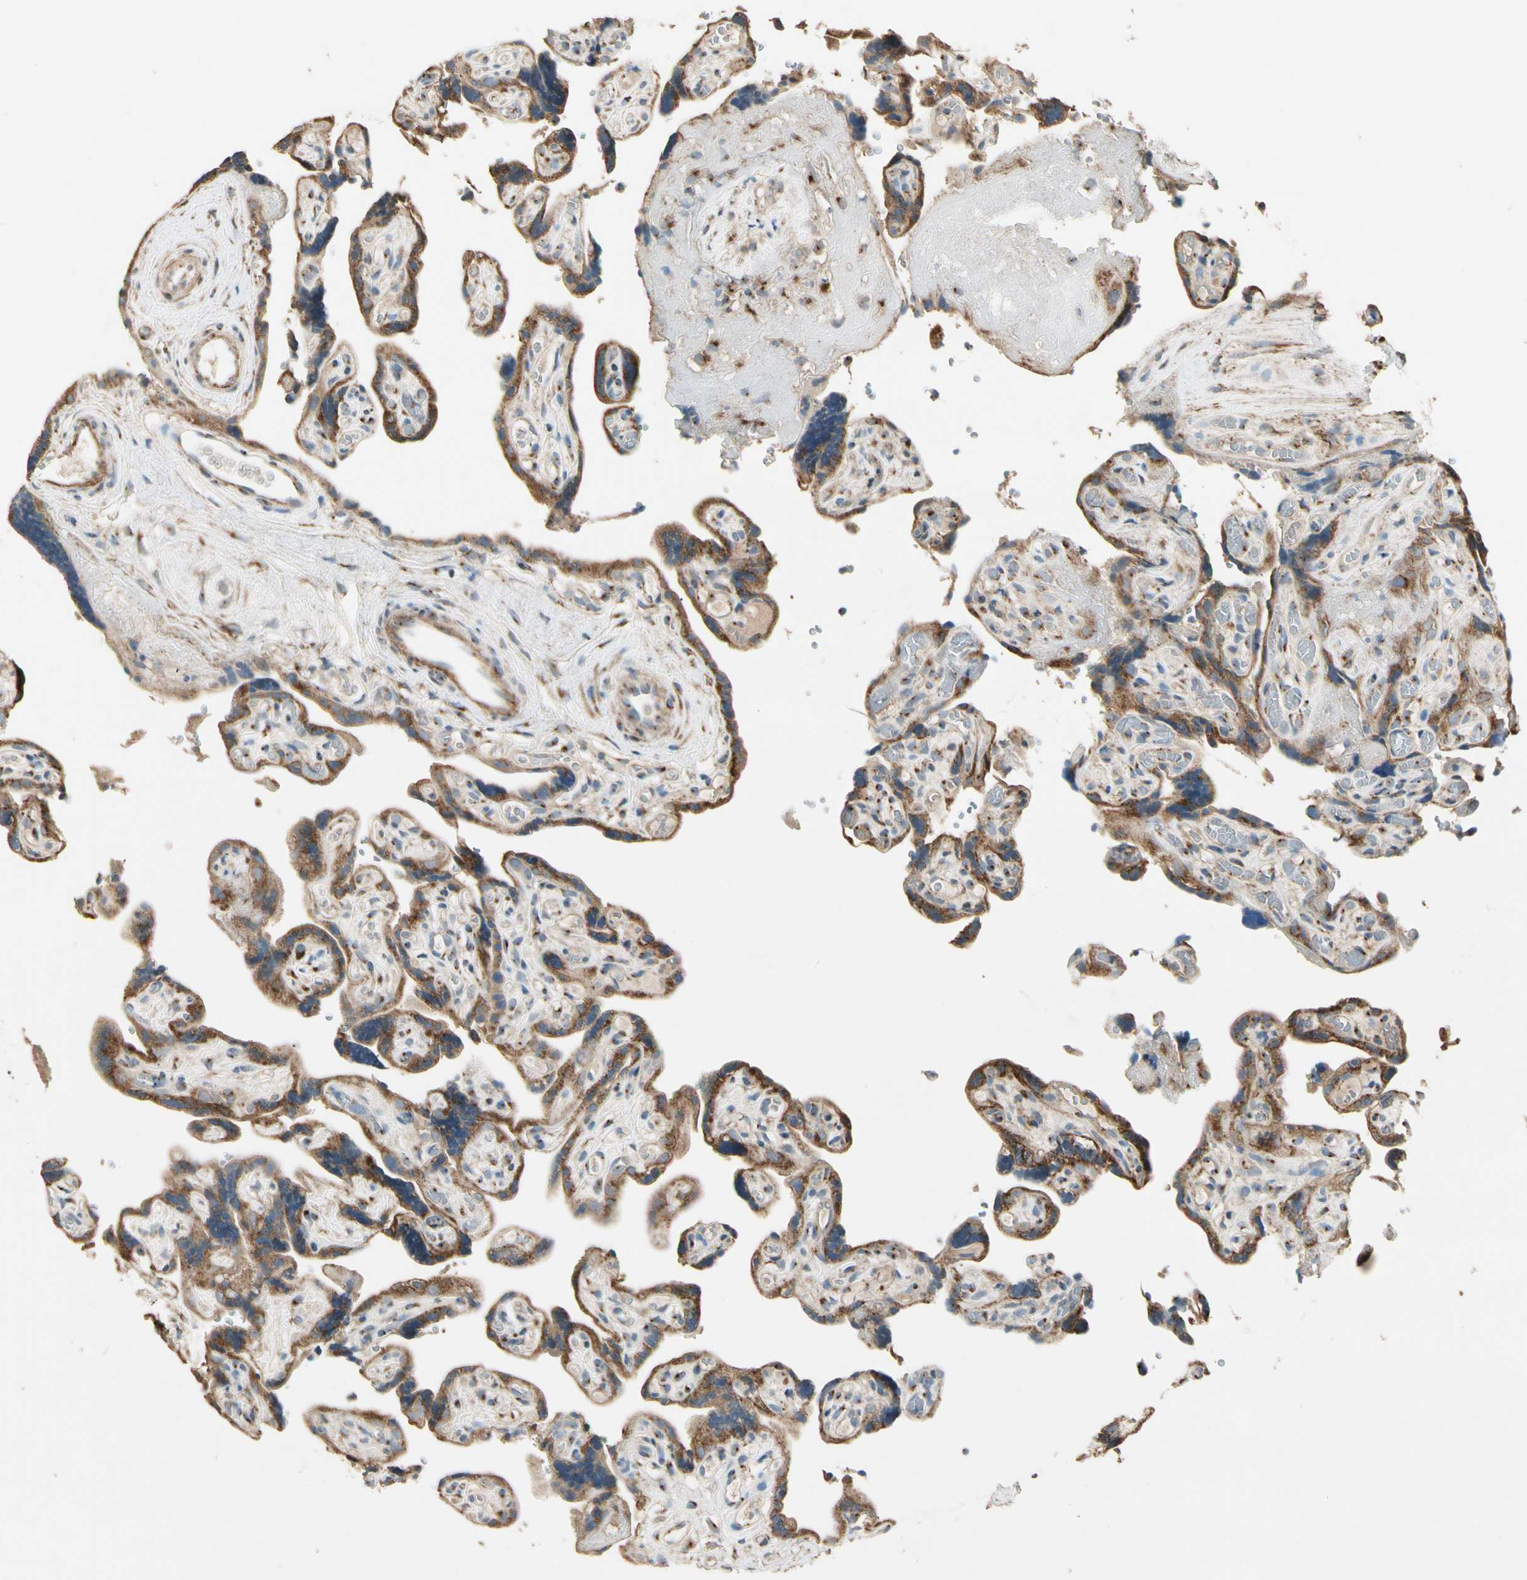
{"staining": {"intensity": "moderate", "quantity": ">75%", "location": "cytoplasmic/membranous"}, "tissue": "placenta", "cell_type": "Decidual cells", "image_type": "normal", "snomed": [{"axis": "morphology", "description": "Normal tissue, NOS"}, {"axis": "topography", "description": "Placenta"}], "caption": "A photomicrograph of placenta stained for a protein exhibits moderate cytoplasmic/membranous brown staining in decidual cells. The protein is stained brown, and the nuclei are stained in blue (DAB (3,3'-diaminobenzidine) IHC with brightfield microscopy, high magnification).", "gene": "AKAP9", "patient": {"sex": "female", "age": 30}}